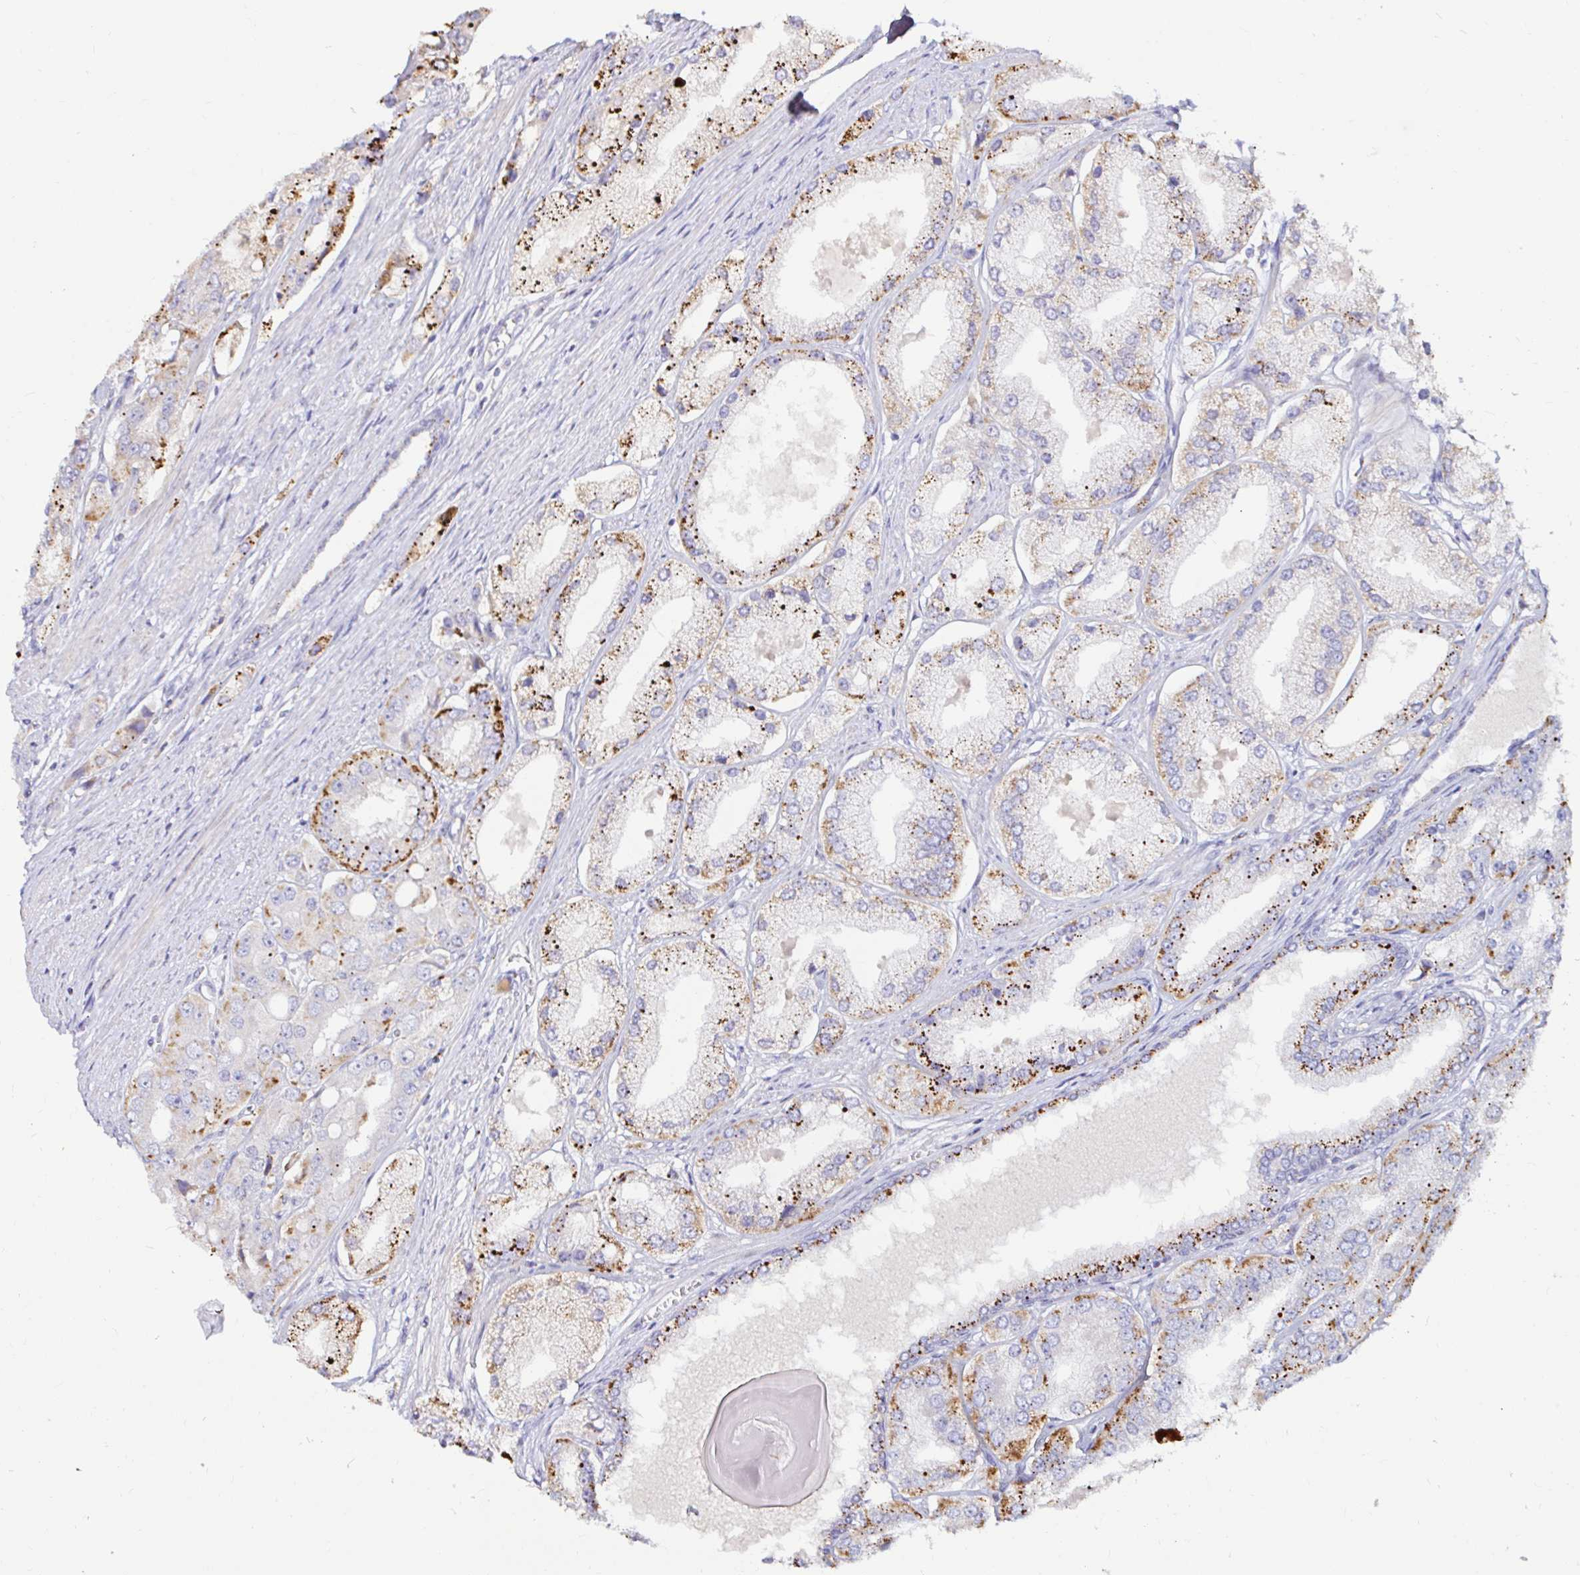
{"staining": {"intensity": "moderate", "quantity": "25%-75%", "location": "cytoplasmic/membranous"}, "tissue": "prostate cancer", "cell_type": "Tumor cells", "image_type": "cancer", "snomed": [{"axis": "morphology", "description": "Adenocarcinoma, Low grade"}, {"axis": "topography", "description": "Prostate"}], "caption": "Tumor cells reveal medium levels of moderate cytoplasmic/membranous expression in about 25%-75% of cells in human prostate cancer.", "gene": "GALNS", "patient": {"sex": "male", "age": 69}}